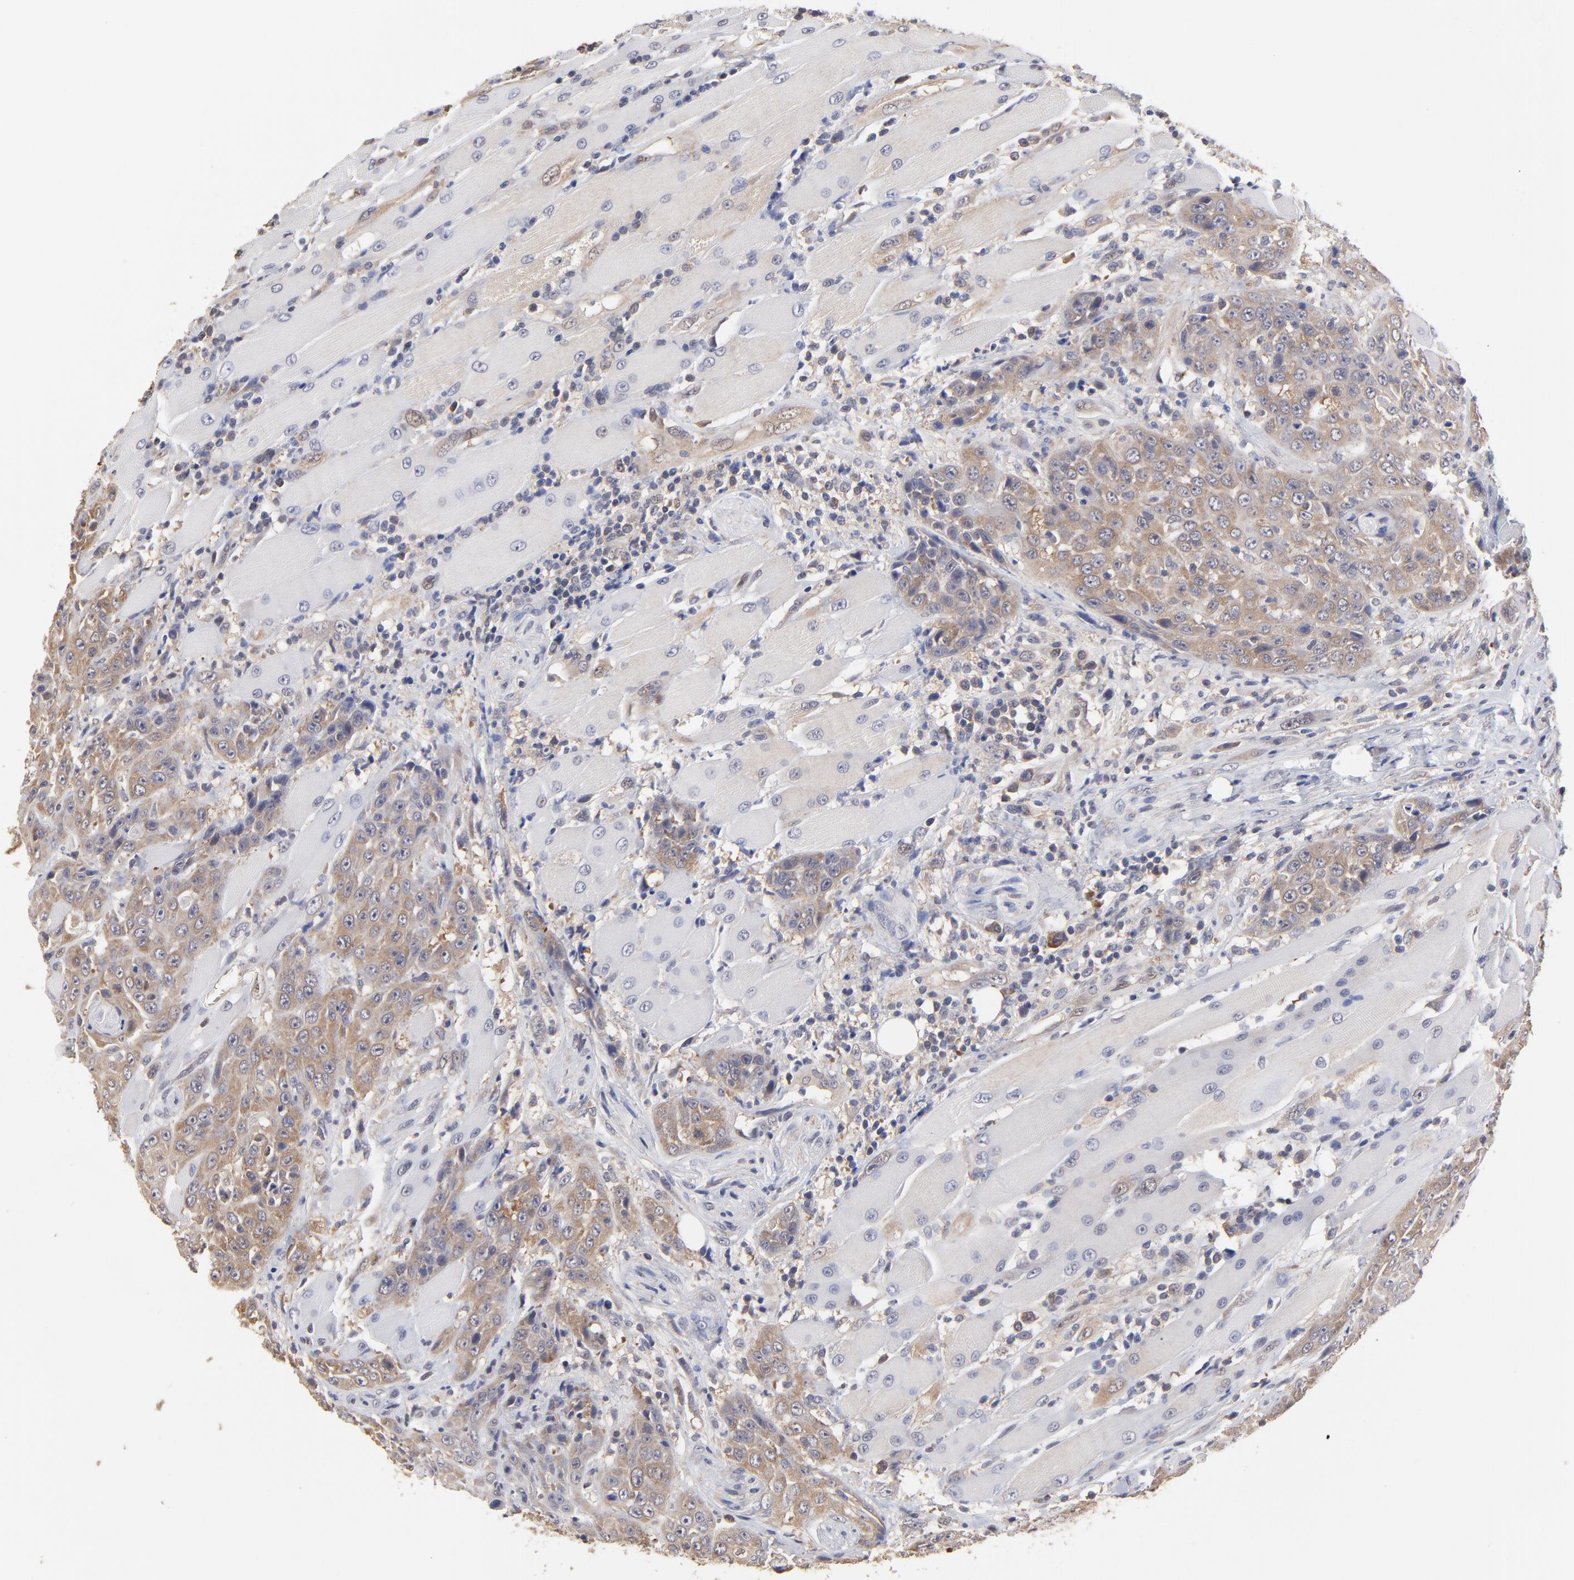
{"staining": {"intensity": "moderate", "quantity": ">75%", "location": "cytoplasmic/membranous"}, "tissue": "head and neck cancer", "cell_type": "Tumor cells", "image_type": "cancer", "snomed": [{"axis": "morphology", "description": "Squamous cell carcinoma, NOS"}, {"axis": "topography", "description": "Head-Neck"}], "caption": "This photomicrograph shows immunohistochemistry staining of head and neck squamous cell carcinoma, with medium moderate cytoplasmic/membranous staining in approximately >75% of tumor cells.", "gene": "CCT2", "patient": {"sex": "female", "age": 84}}